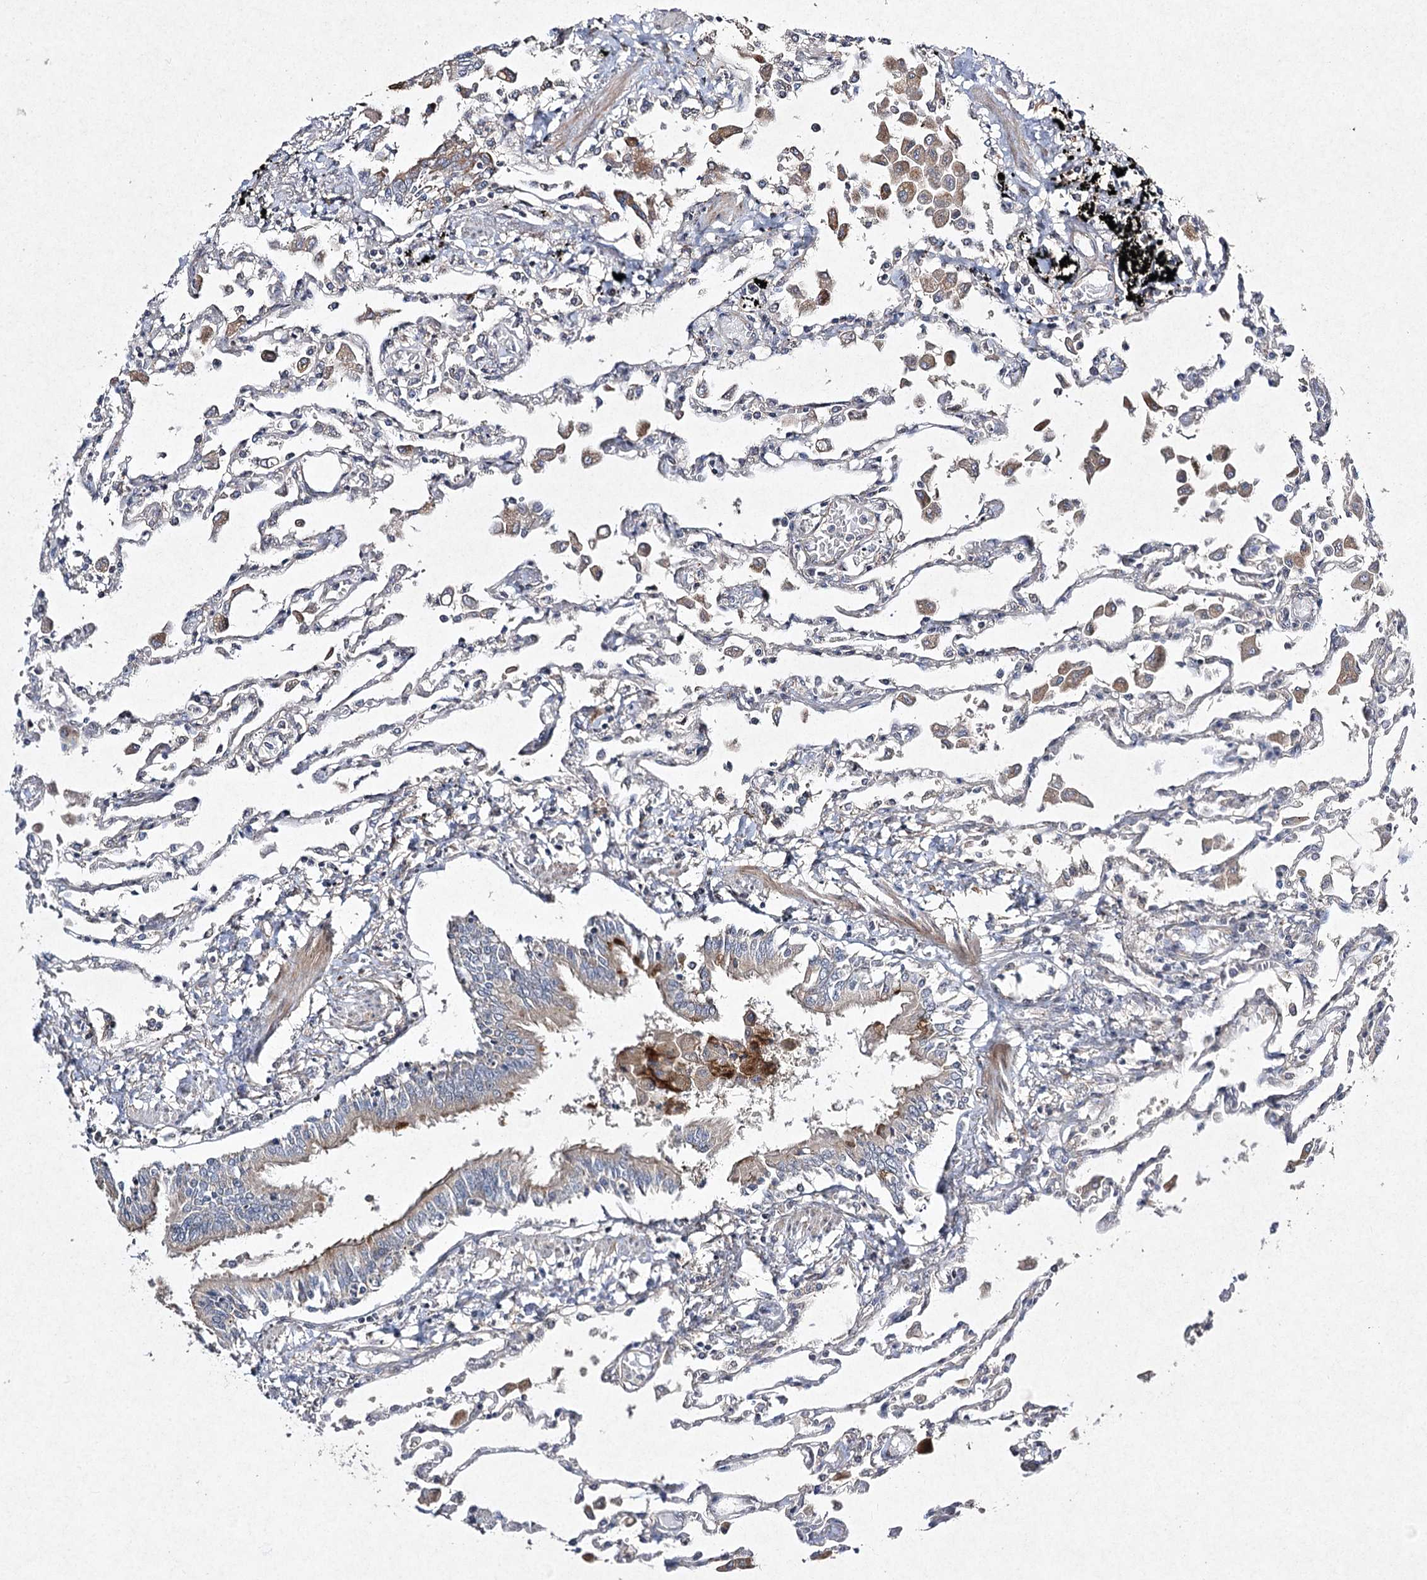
{"staining": {"intensity": "moderate", "quantity": "<25%", "location": "cytoplasmic/membranous"}, "tissue": "lung", "cell_type": "Alveolar cells", "image_type": "normal", "snomed": [{"axis": "morphology", "description": "Normal tissue, NOS"}, {"axis": "topography", "description": "Bronchus"}, {"axis": "topography", "description": "Lung"}], "caption": "This is an image of immunohistochemistry (IHC) staining of normal lung, which shows moderate staining in the cytoplasmic/membranous of alveolar cells.", "gene": "FANCL", "patient": {"sex": "female", "age": 49}}